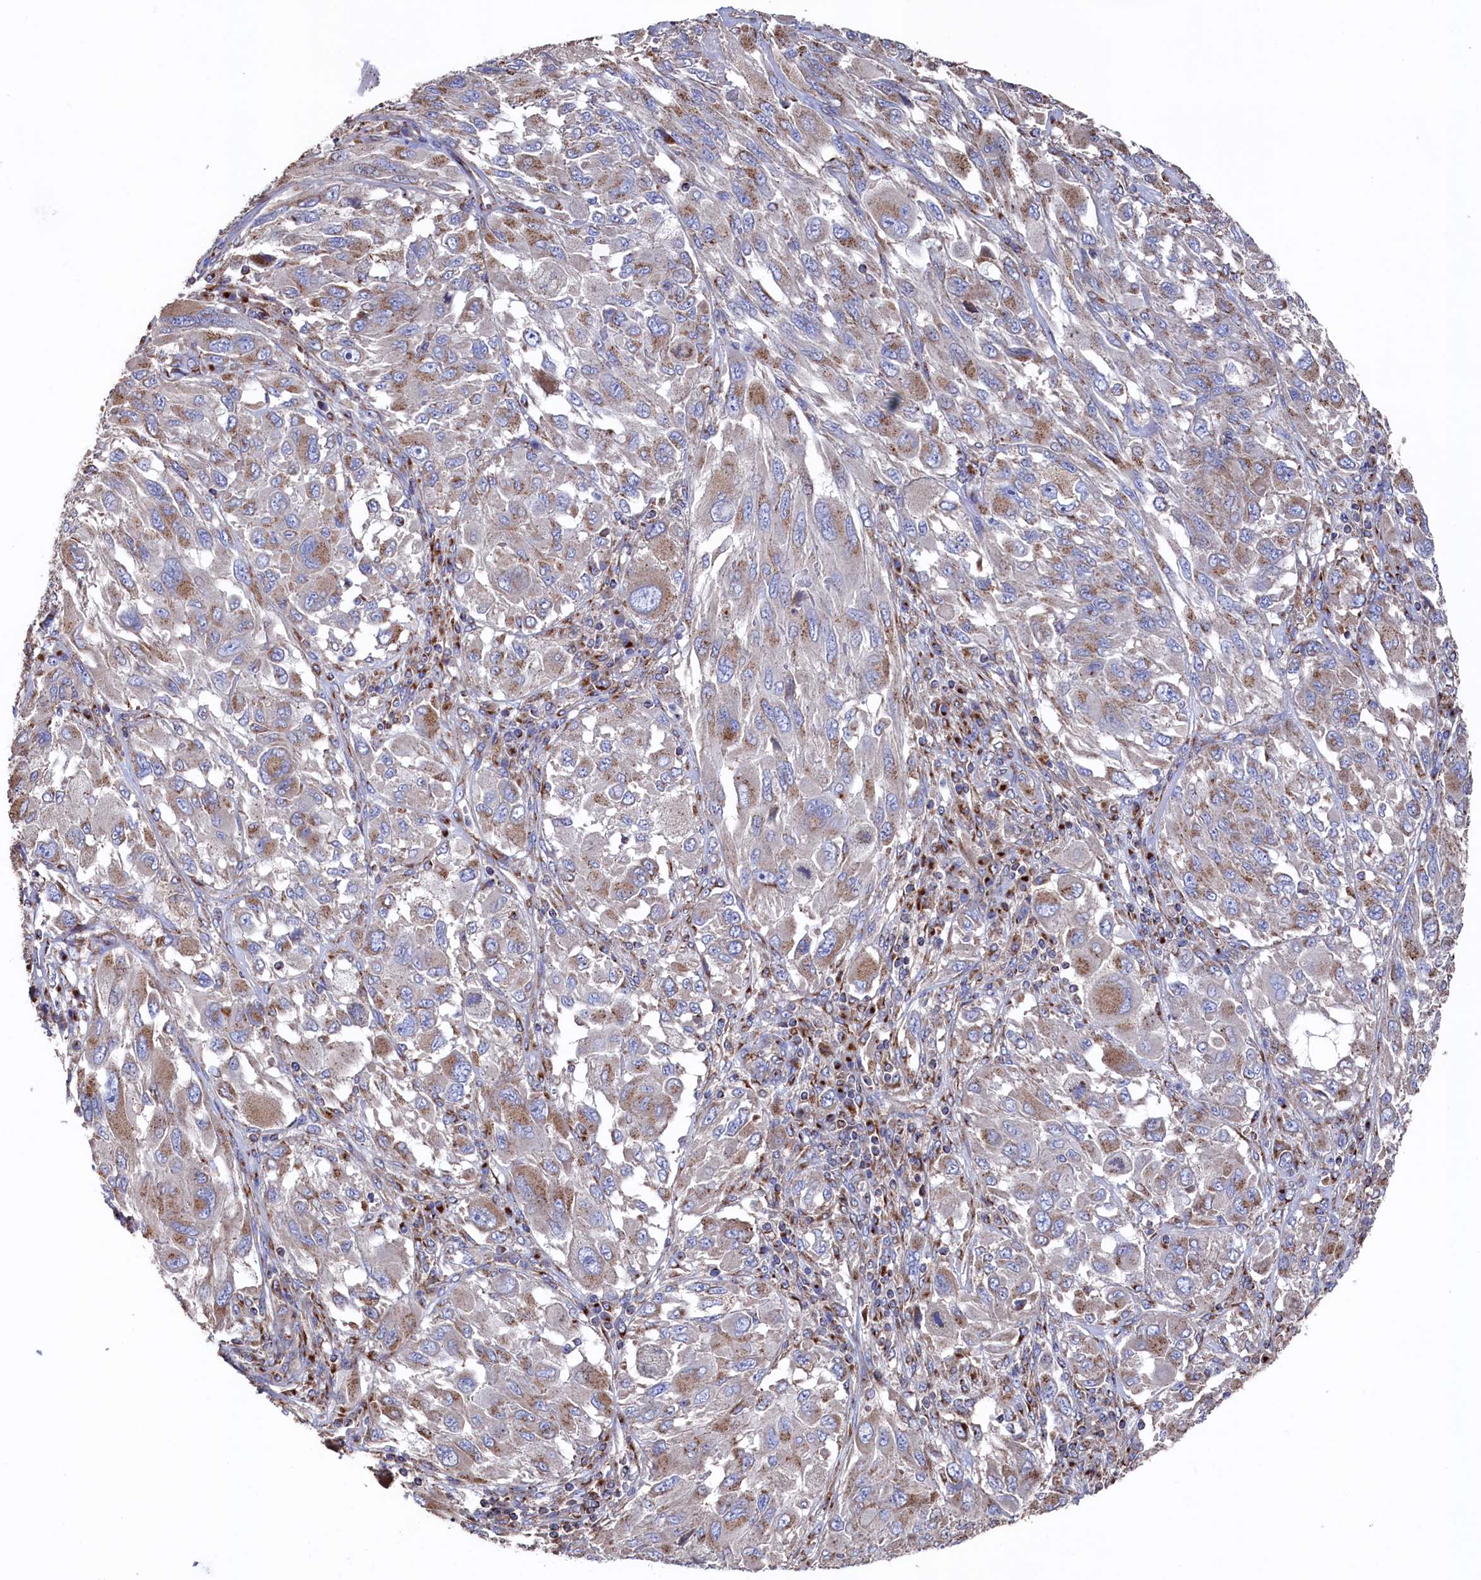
{"staining": {"intensity": "weak", "quantity": ">75%", "location": "cytoplasmic/membranous"}, "tissue": "melanoma", "cell_type": "Tumor cells", "image_type": "cancer", "snomed": [{"axis": "morphology", "description": "Malignant melanoma, NOS"}, {"axis": "topography", "description": "Skin"}], "caption": "Immunohistochemical staining of human melanoma exhibits weak cytoplasmic/membranous protein positivity in about >75% of tumor cells.", "gene": "PRRC1", "patient": {"sex": "female", "age": 91}}